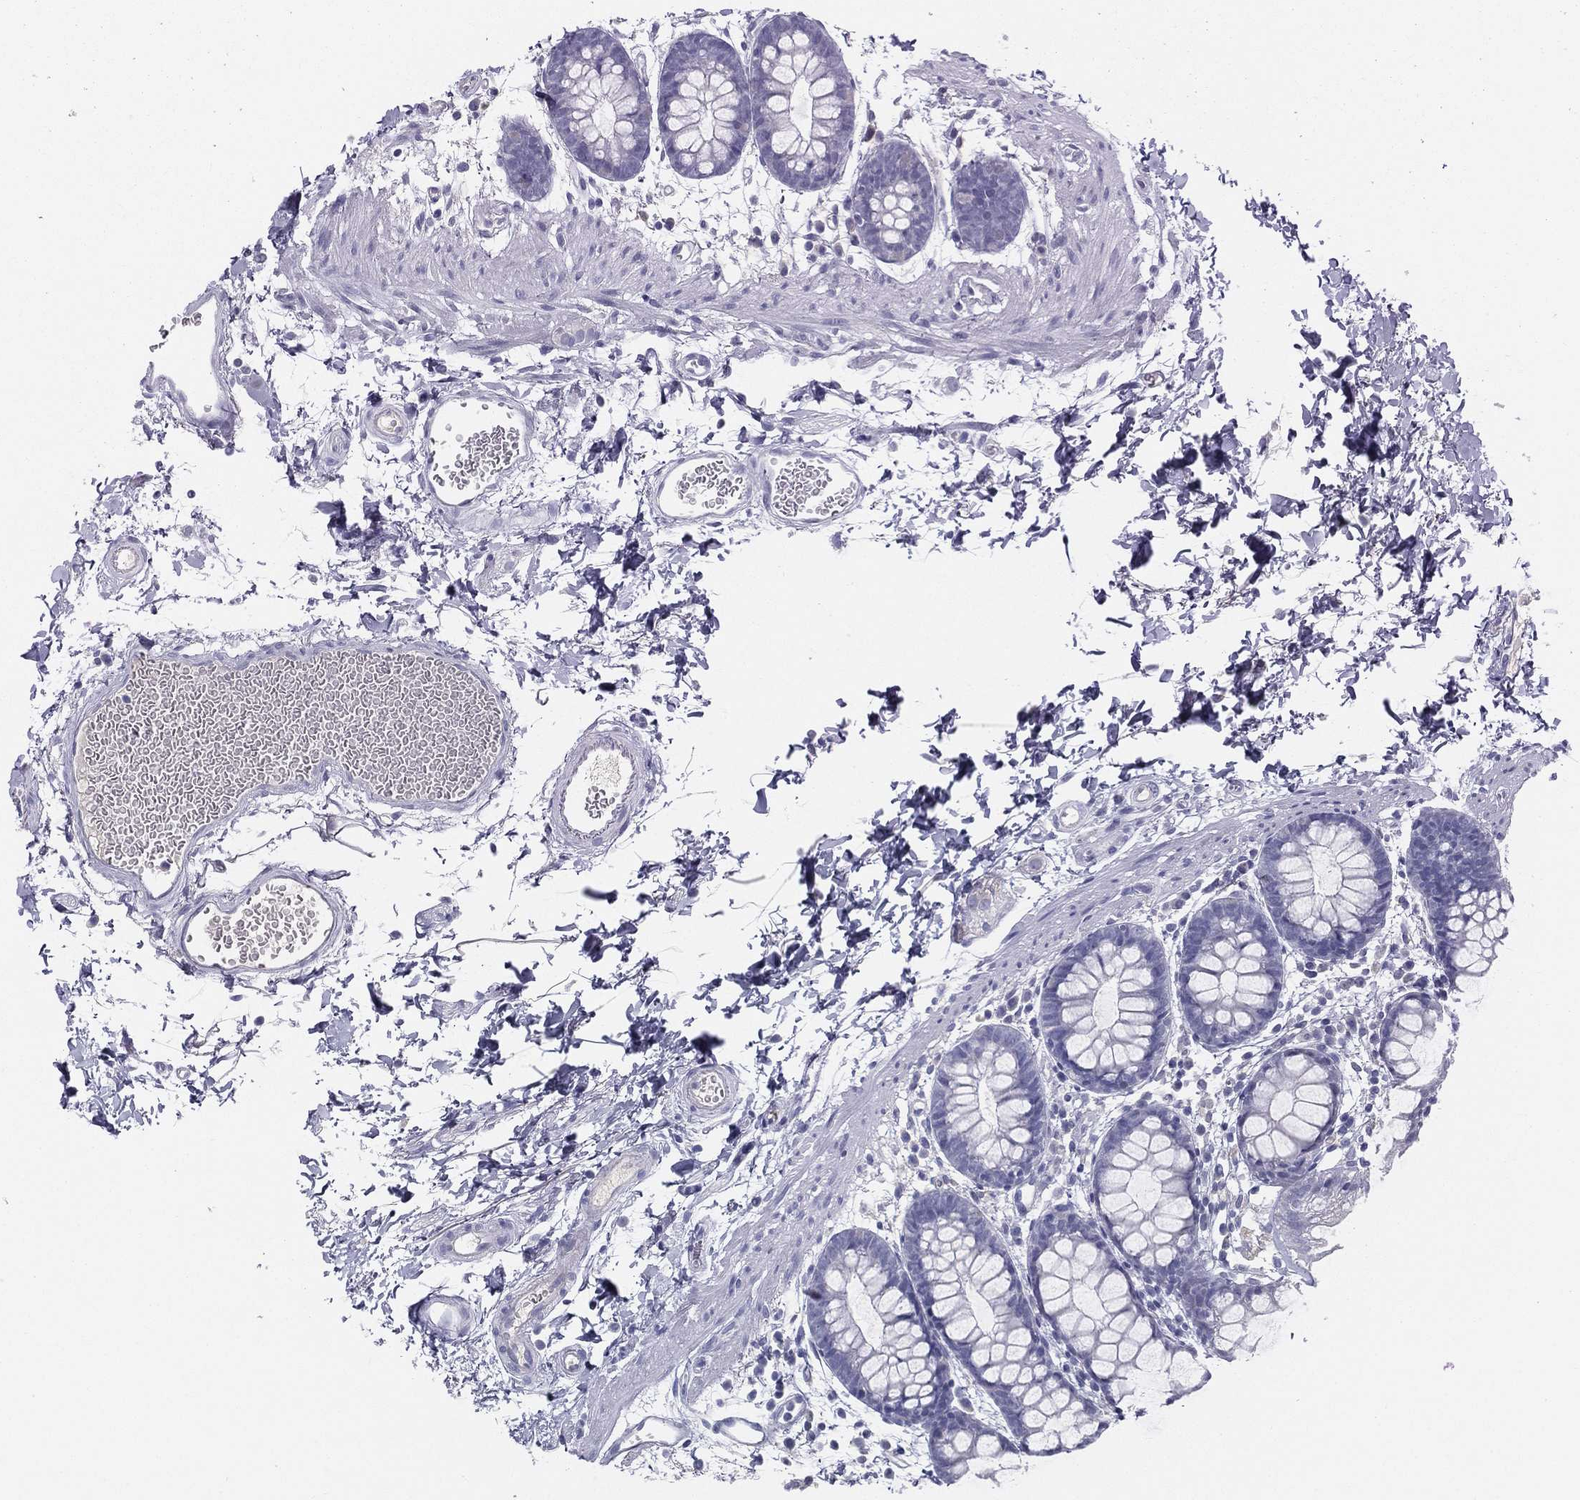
{"staining": {"intensity": "negative", "quantity": "none", "location": "none"}, "tissue": "rectum", "cell_type": "Glandular cells", "image_type": "normal", "snomed": [{"axis": "morphology", "description": "Normal tissue, NOS"}, {"axis": "topography", "description": "Rectum"}], "caption": "Immunohistochemistry (IHC) histopathology image of unremarkable rectum: rectum stained with DAB (3,3'-diaminobenzidine) shows no significant protein expression in glandular cells.", "gene": "STS", "patient": {"sex": "male", "age": 57}}